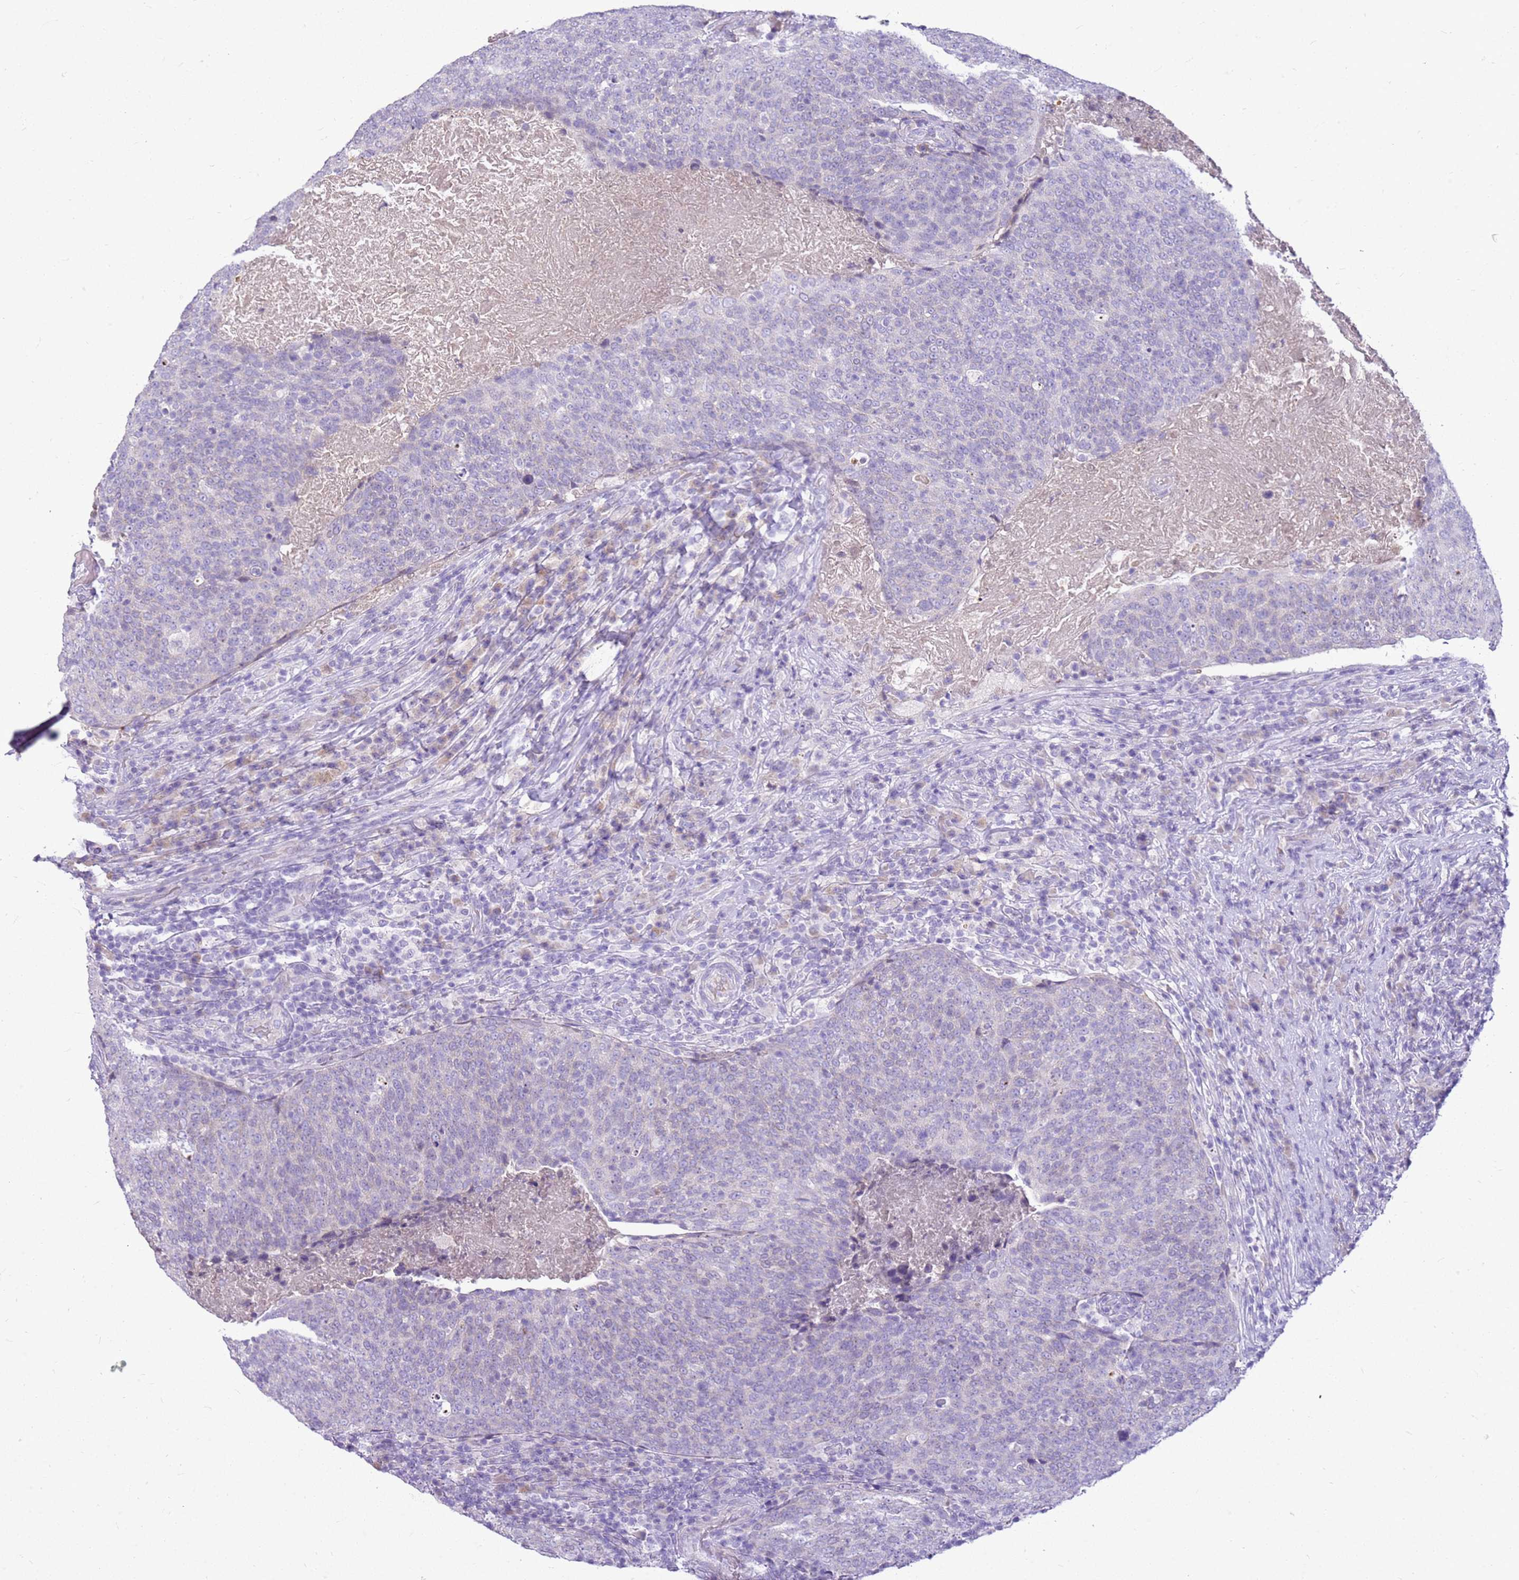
{"staining": {"intensity": "negative", "quantity": "none", "location": "none"}, "tissue": "head and neck cancer", "cell_type": "Tumor cells", "image_type": "cancer", "snomed": [{"axis": "morphology", "description": "Squamous cell carcinoma, NOS"}, {"axis": "morphology", "description": "Squamous cell carcinoma, metastatic, NOS"}, {"axis": "topography", "description": "Lymph node"}, {"axis": "topography", "description": "Head-Neck"}], "caption": "Head and neck cancer was stained to show a protein in brown. There is no significant staining in tumor cells.", "gene": "FABP2", "patient": {"sex": "male", "age": 62}}